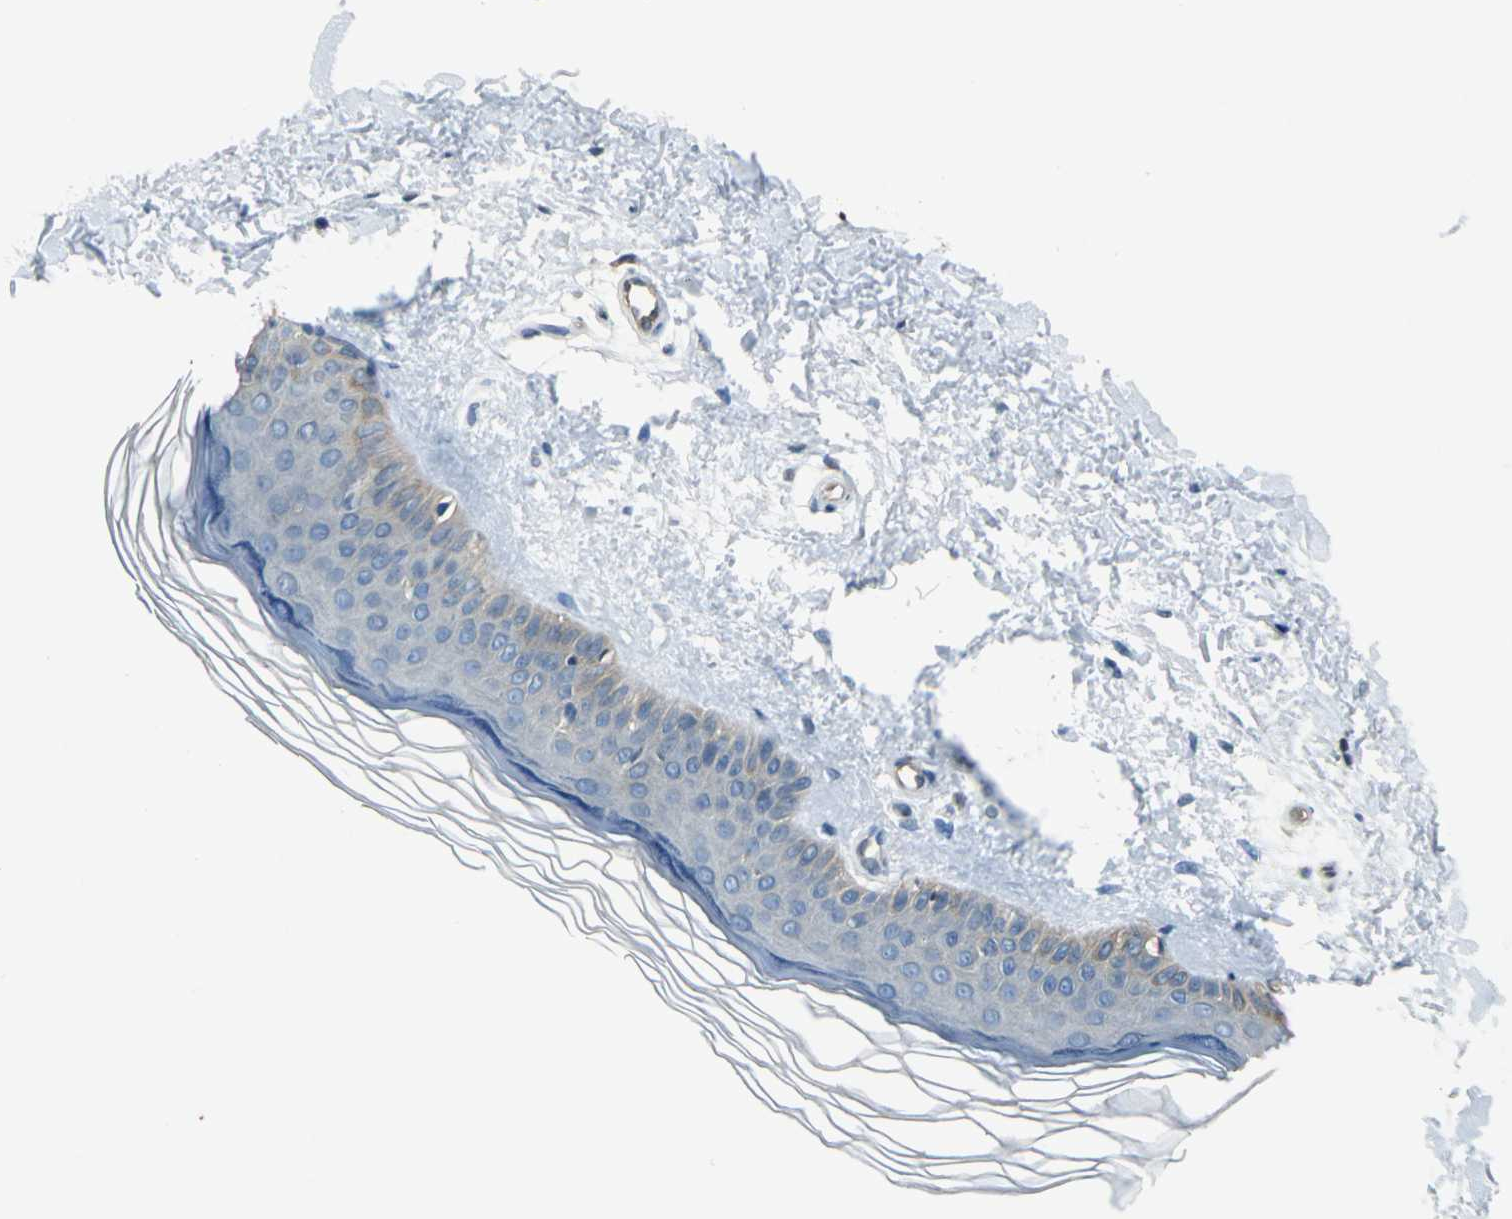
{"staining": {"intensity": "negative", "quantity": "none", "location": "none"}, "tissue": "skin", "cell_type": "Fibroblasts", "image_type": "normal", "snomed": [{"axis": "morphology", "description": "Normal tissue, NOS"}, {"axis": "topography", "description": "Skin"}], "caption": "An IHC histopathology image of normal skin is shown. There is no staining in fibroblasts of skin. The staining was performed using DAB (3,3'-diaminobenzidine) to visualize the protein expression in brown, while the nuclei were stained in blue with hematoxylin (Magnification: 20x).", "gene": "PSME1", "patient": {"sex": "female", "age": 19}}